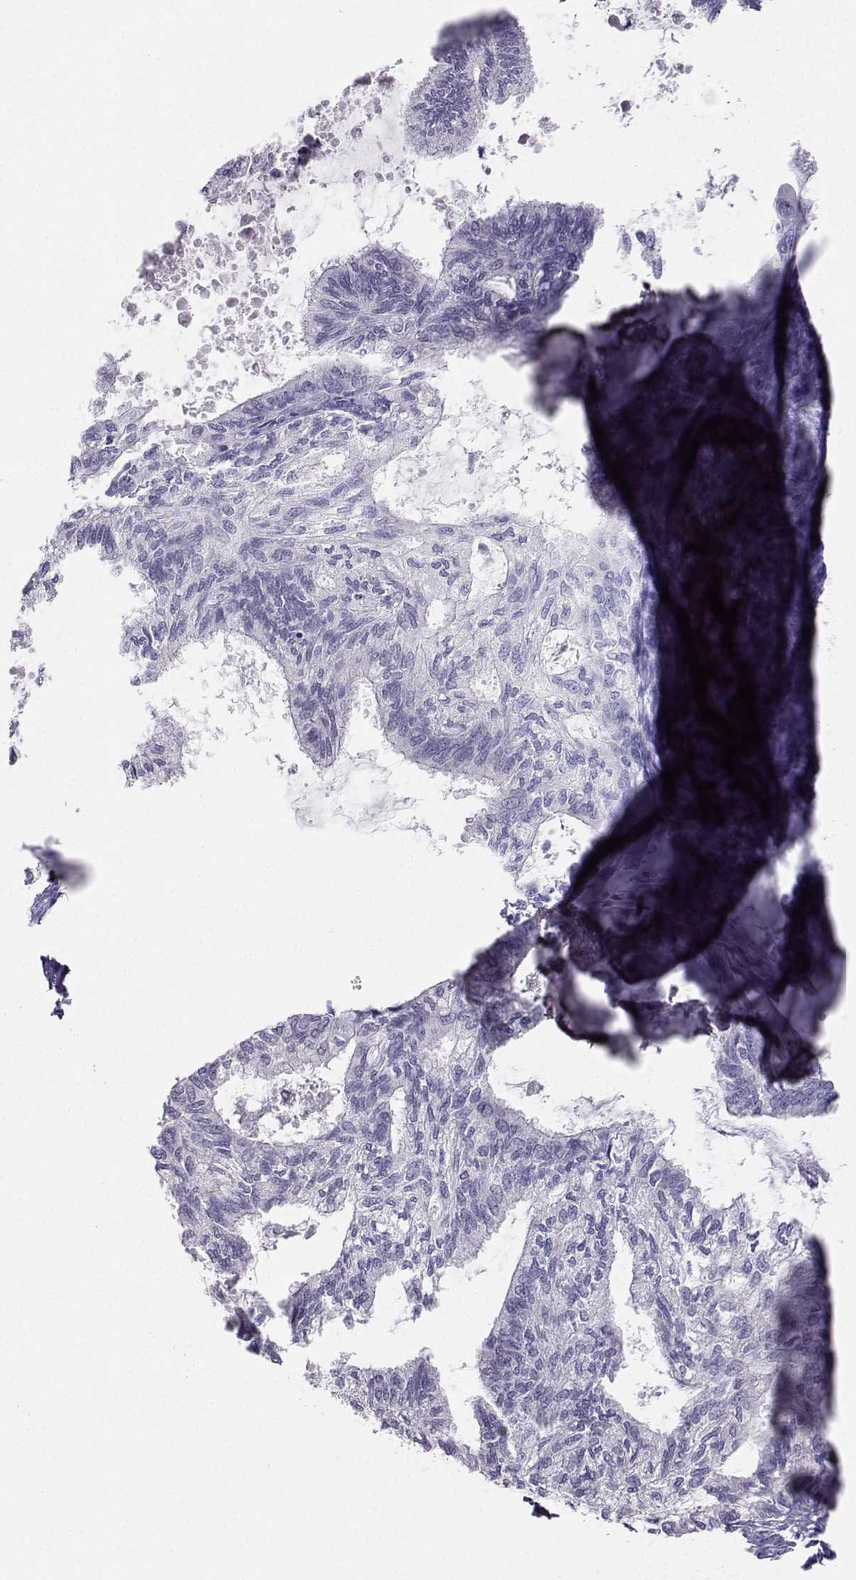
{"staining": {"intensity": "negative", "quantity": "none", "location": "none"}, "tissue": "endometrial cancer", "cell_type": "Tumor cells", "image_type": "cancer", "snomed": [{"axis": "morphology", "description": "Adenocarcinoma, NOS"}, {"axis": "topography", "description": "Endometrium"}], "caption": "Immunohistochemical staining of endometrial adenocarcinoma shows no significant staining in tumor cells.", "gene": "AVP", "patient": {"sex": "female", "age": 86}}